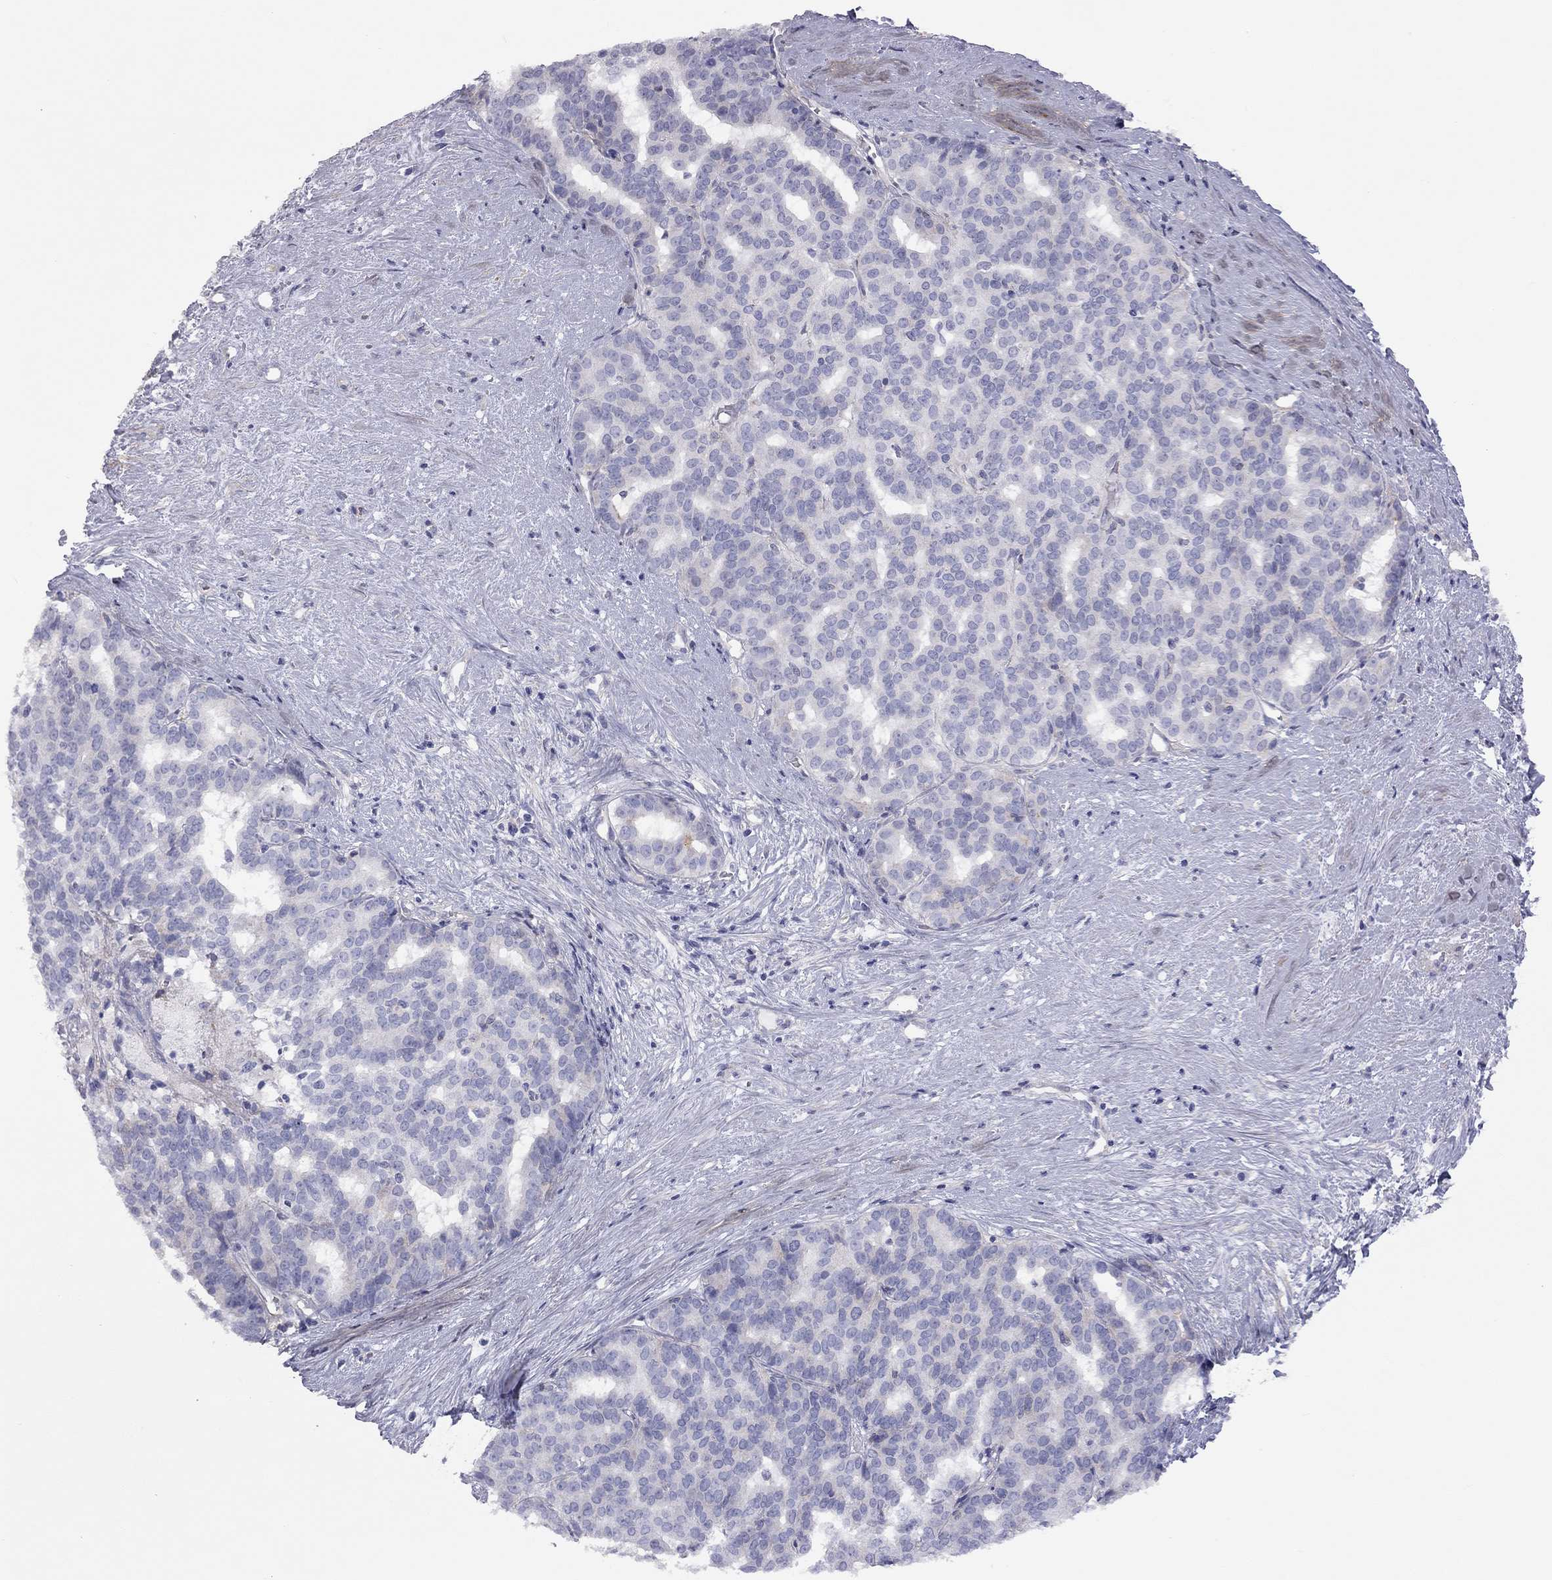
{"staining": {"intensity": "negative", "quantity": "none", "location": "none"}, "tissue": "liver cancer", "cell_type": "Tumor cells", "image_type": "cancer", "snomed": [{"axis": "morphology", "description": "Cholangiocarcinoma"}, {"axis": "topography", "description": "Liver"}], "caption": "Human liver cancer stained for a protein using immunohistochemistry (IHC) demonstrates no staining in tumor cells.", "gene": "ADCYAP1", "patient": {"sex": "female", "age": 47}}